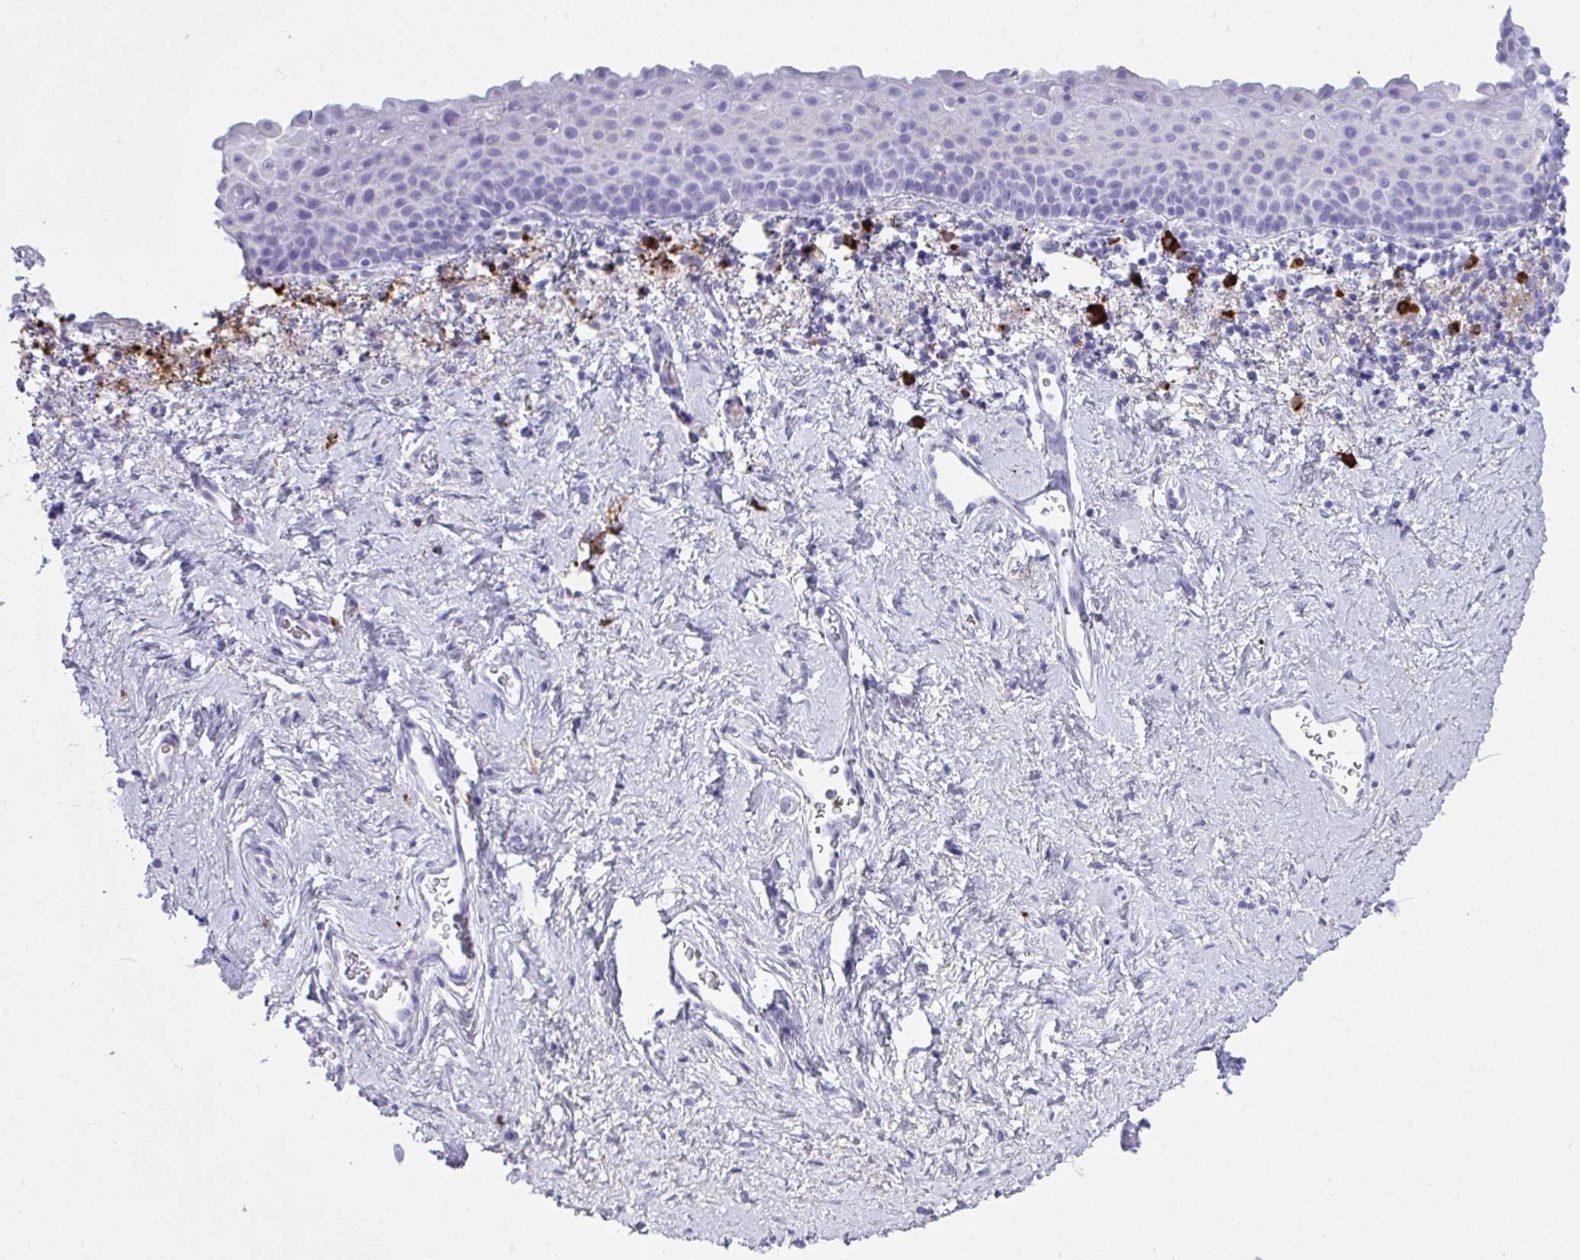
{"staining": {"intensity": "negative", "quantity": "none", "location": "none"}, "tissue": "vagina", "cell_type": "Squamous epithelial cells", "image_type": "normal", "snomed": [{"axis": "morphology", "description": "Normal tissue, NOS"}, {"axis": "topography", "description": "Vagina"}], "caption": "Squamous epithelial cells are negative for brown protein staining in benign vagina. (Stains: DAB (3,3'-diaminobenzidine) IHC with hematoxylin counter stain, Microscopy: brightfield microscopy at high magnification).", "gene": "JCHAIN", "patient": {"sex": "female", "age": 61}}